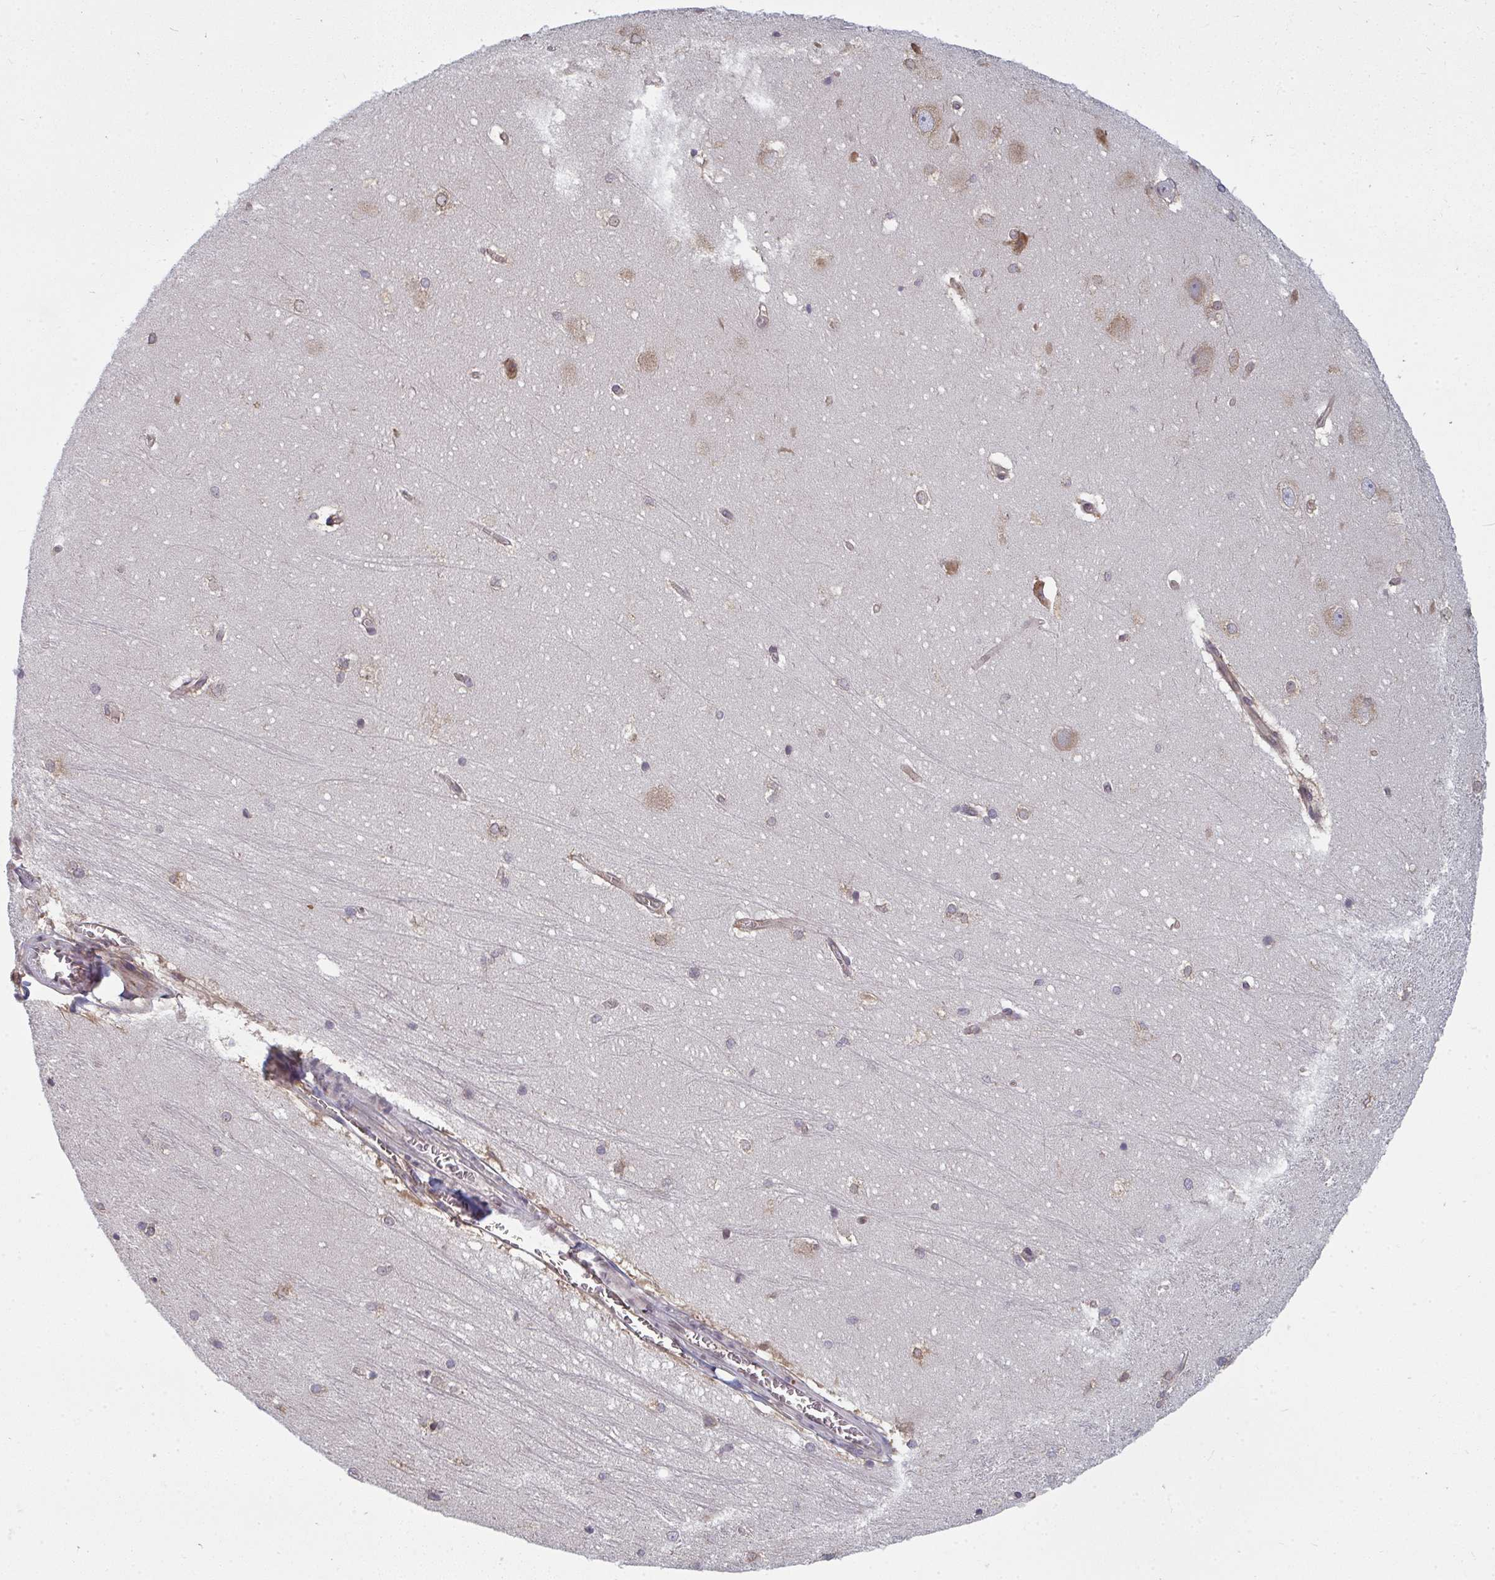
{"staining": {"intensity": "negative", "quantity": "none", "location": "none"}, "tissue": "hippocampus", "cell_type": "Glial cells", "image_type": "normal", "snomed": [{"axis": "morphology", "description": "Normal tissue, NOS"}, {"axis": "topography", "description": "Cerebral cortex"}, {"axis": "topography", "description": "Hippocampus"}], "caption": "A high-resolution photomicrograph shows IHC staining of benign hippocampus, which demonstrates no significant staining in glial cells.", "gene": "LYSMD4", "patient": {"sex": "female", "age": 19}}